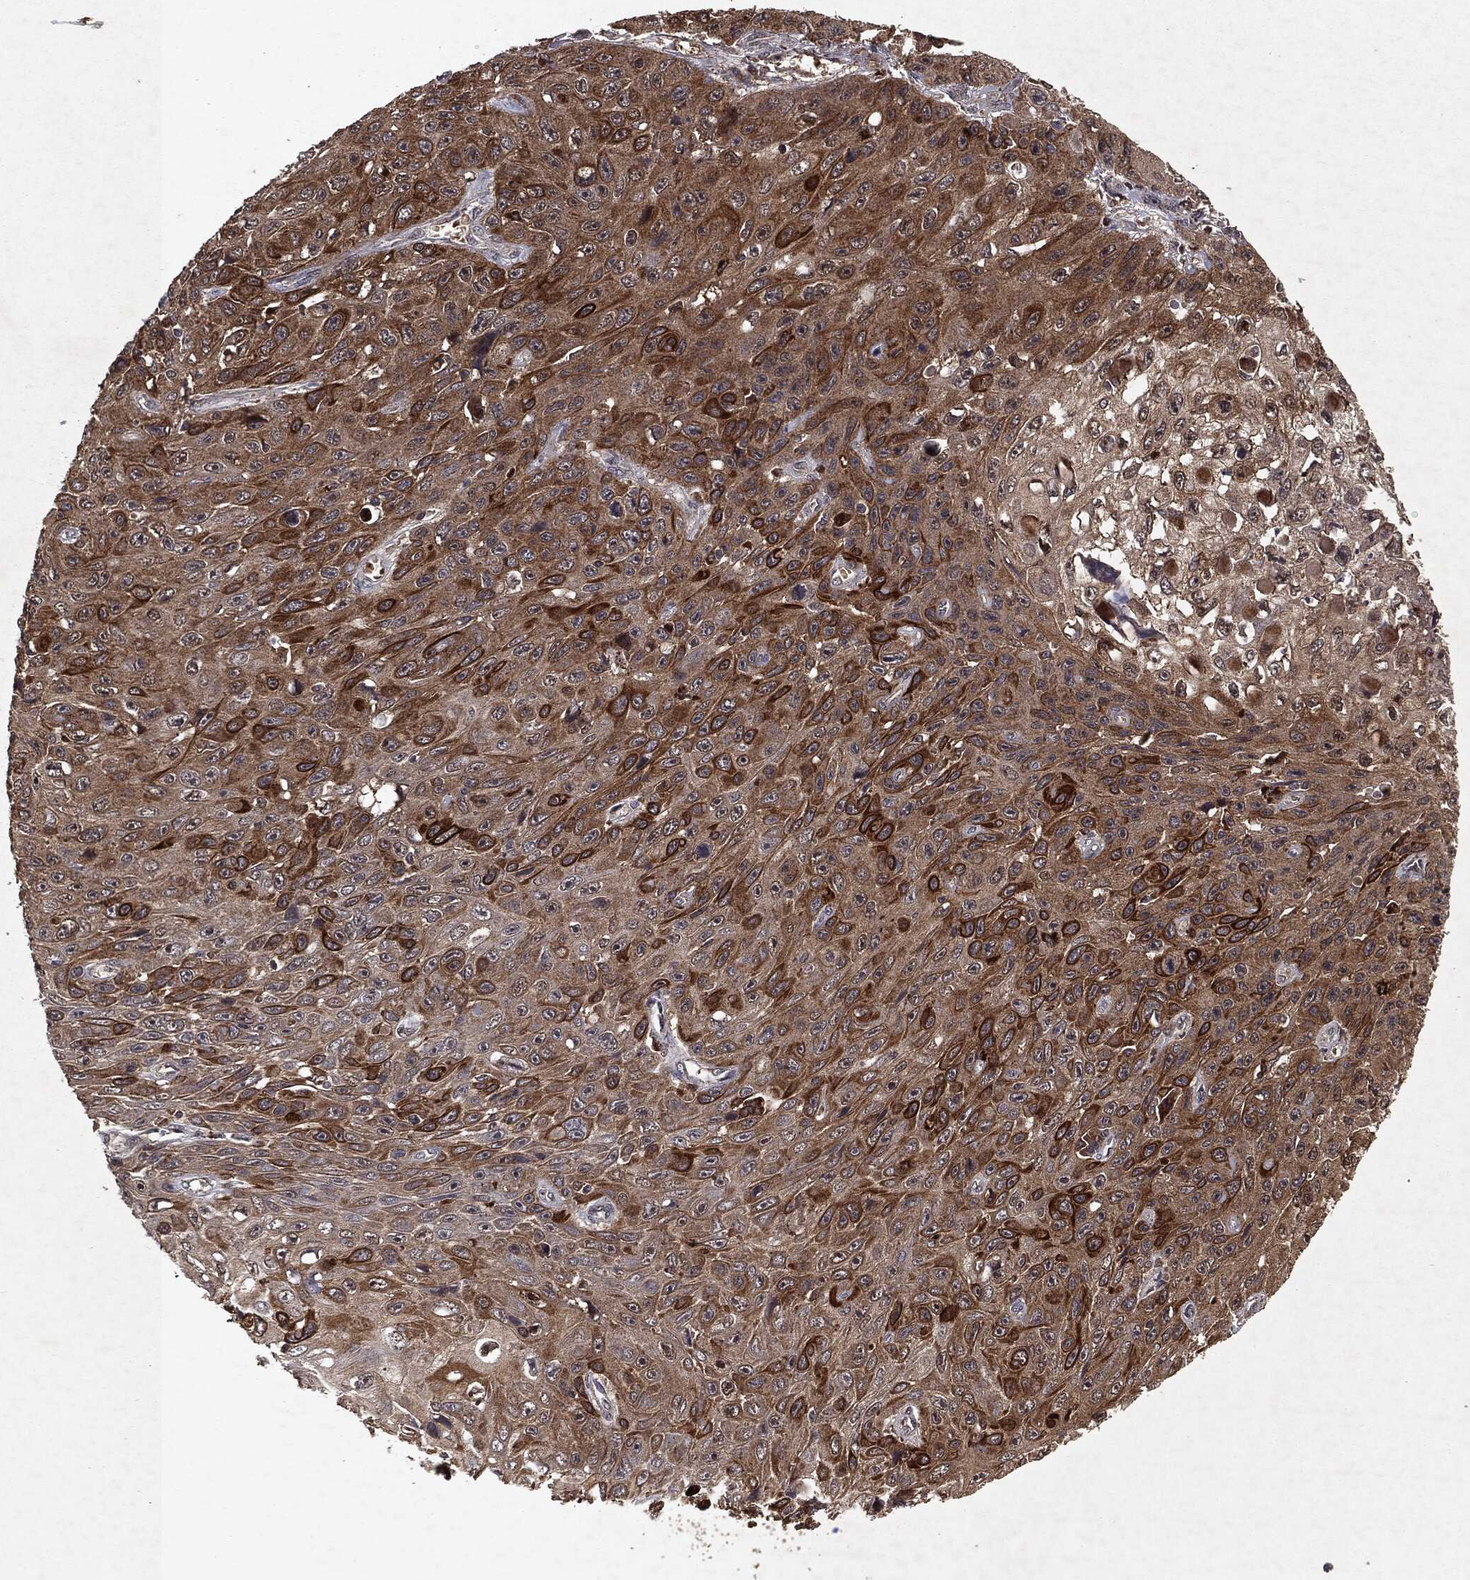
{"staining": {"intensity": "moderate", "quantity": ">75%", "location": "cytoplasmic/membranous"}, "tissue": "skin cancer", "cell_type": "Tumor cells", "image_type": "cancer", "snomed": [{"axis": "morphology", "description": "Squamous cell carcinoma, NOS"}, {"axis": "topography", "description": "Skin"}], "caption": "Human skin cancer (squamous cell carcinoma) stained for a protein (brown) shows moderate cytoplasmic/membranous positive staining in about >75% of tumor cells.", "gene": "MTOR", "patient": {"sex": "male", "age": 82}}